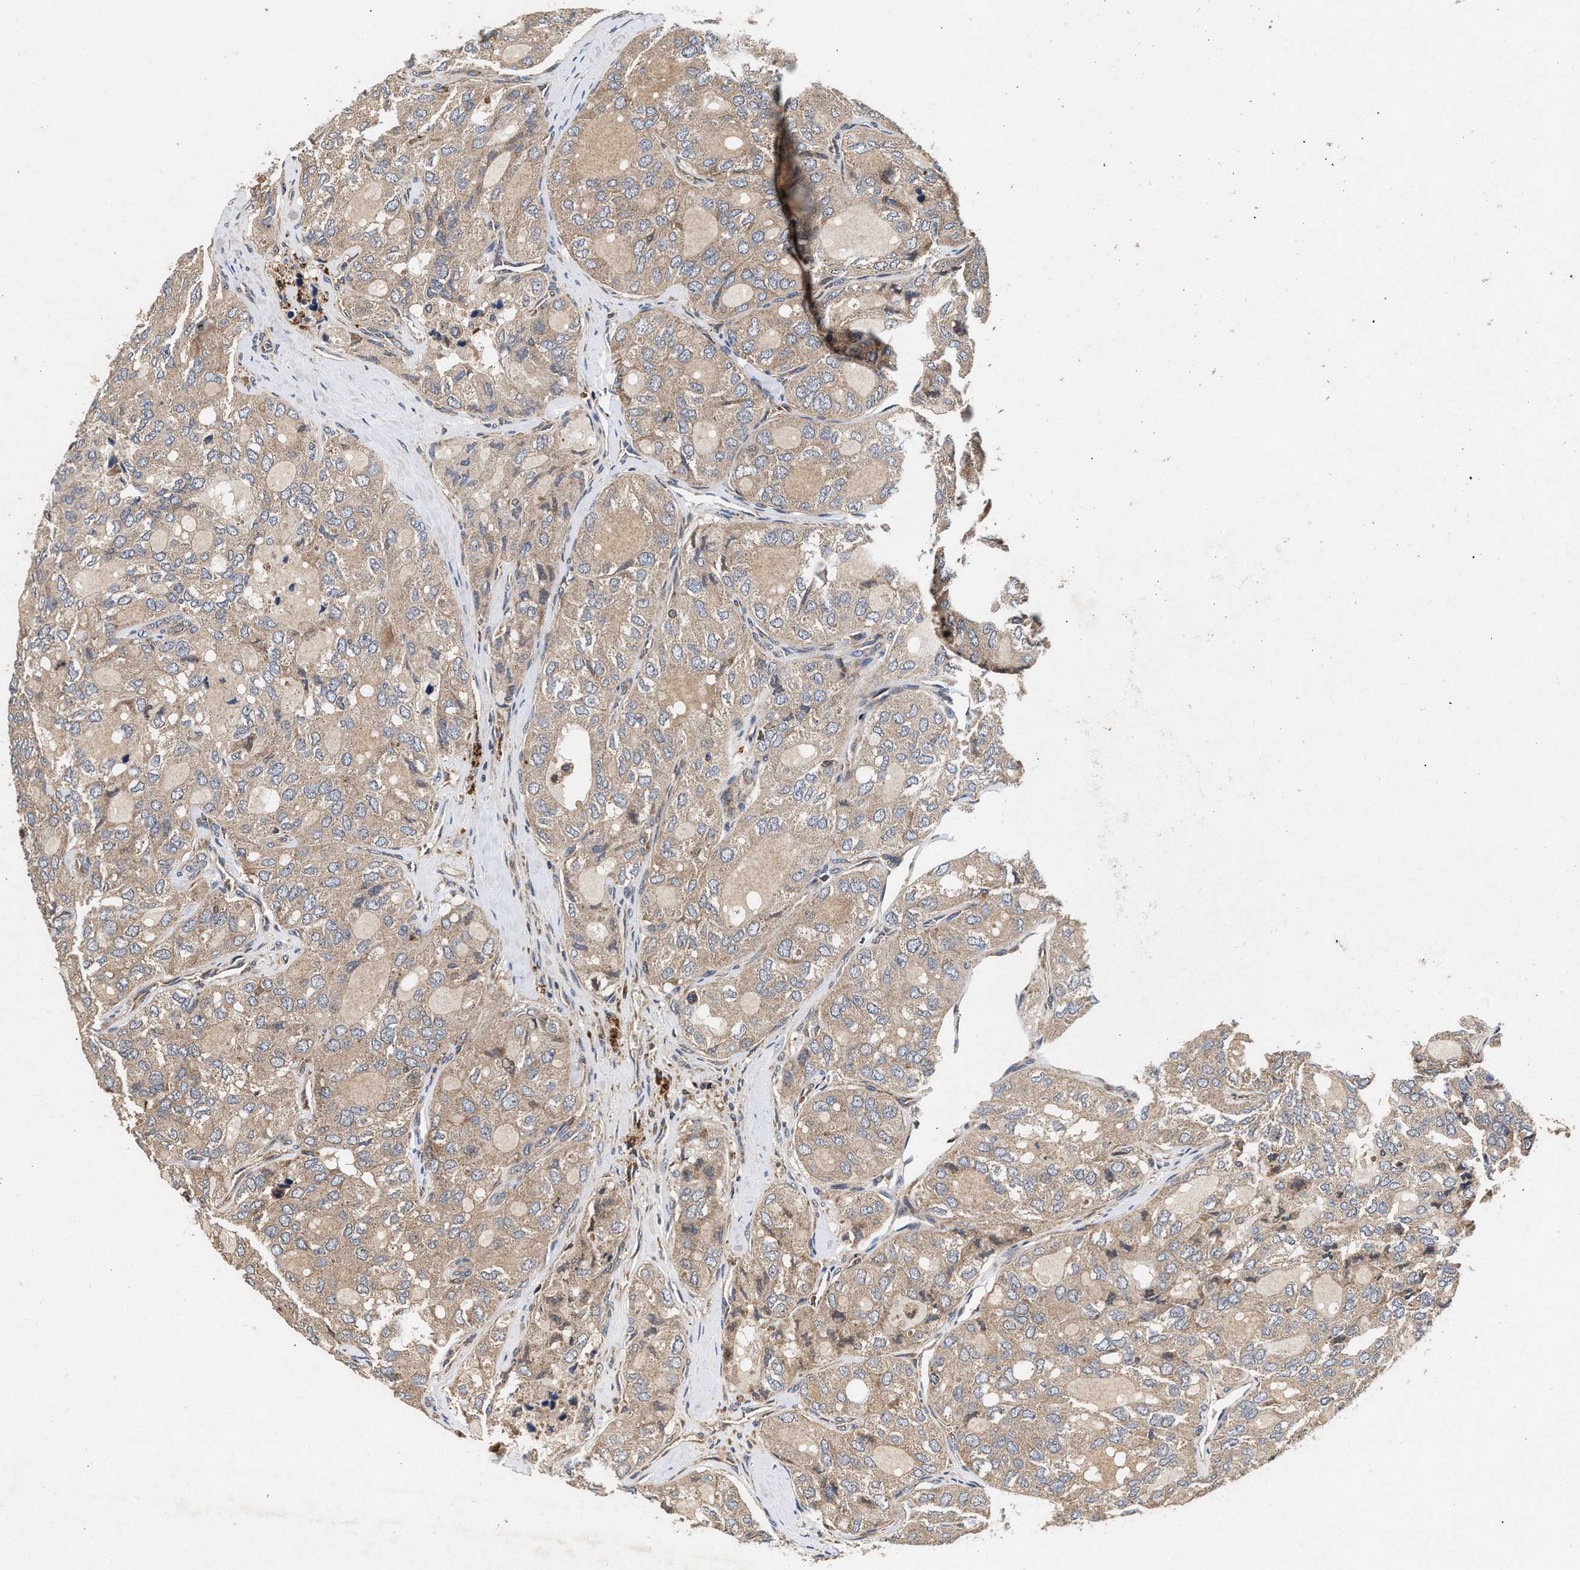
{"staining": {"intensity": "weak", "quantity": ">75%", "location": "cytoplasmic/membranous"}, "tissue": "thyroid cancer", "cell_type": "Tumor cells", "image_type": "cancer", "snomed": [{"axis": "morphology", "description": "Follicular adenoma carcinoma, NOS"}, {"axis": "topography", "description": "Thyroid gland"}], "caption": "This photomicrograph exhibits IHC staining of thyroid cancer, with low weak cytoplasmic/membranous positivity in approximately >75% of tumor cells.", "gene": "NFKB2", "patient": {"sex": "male", "age": 75}}